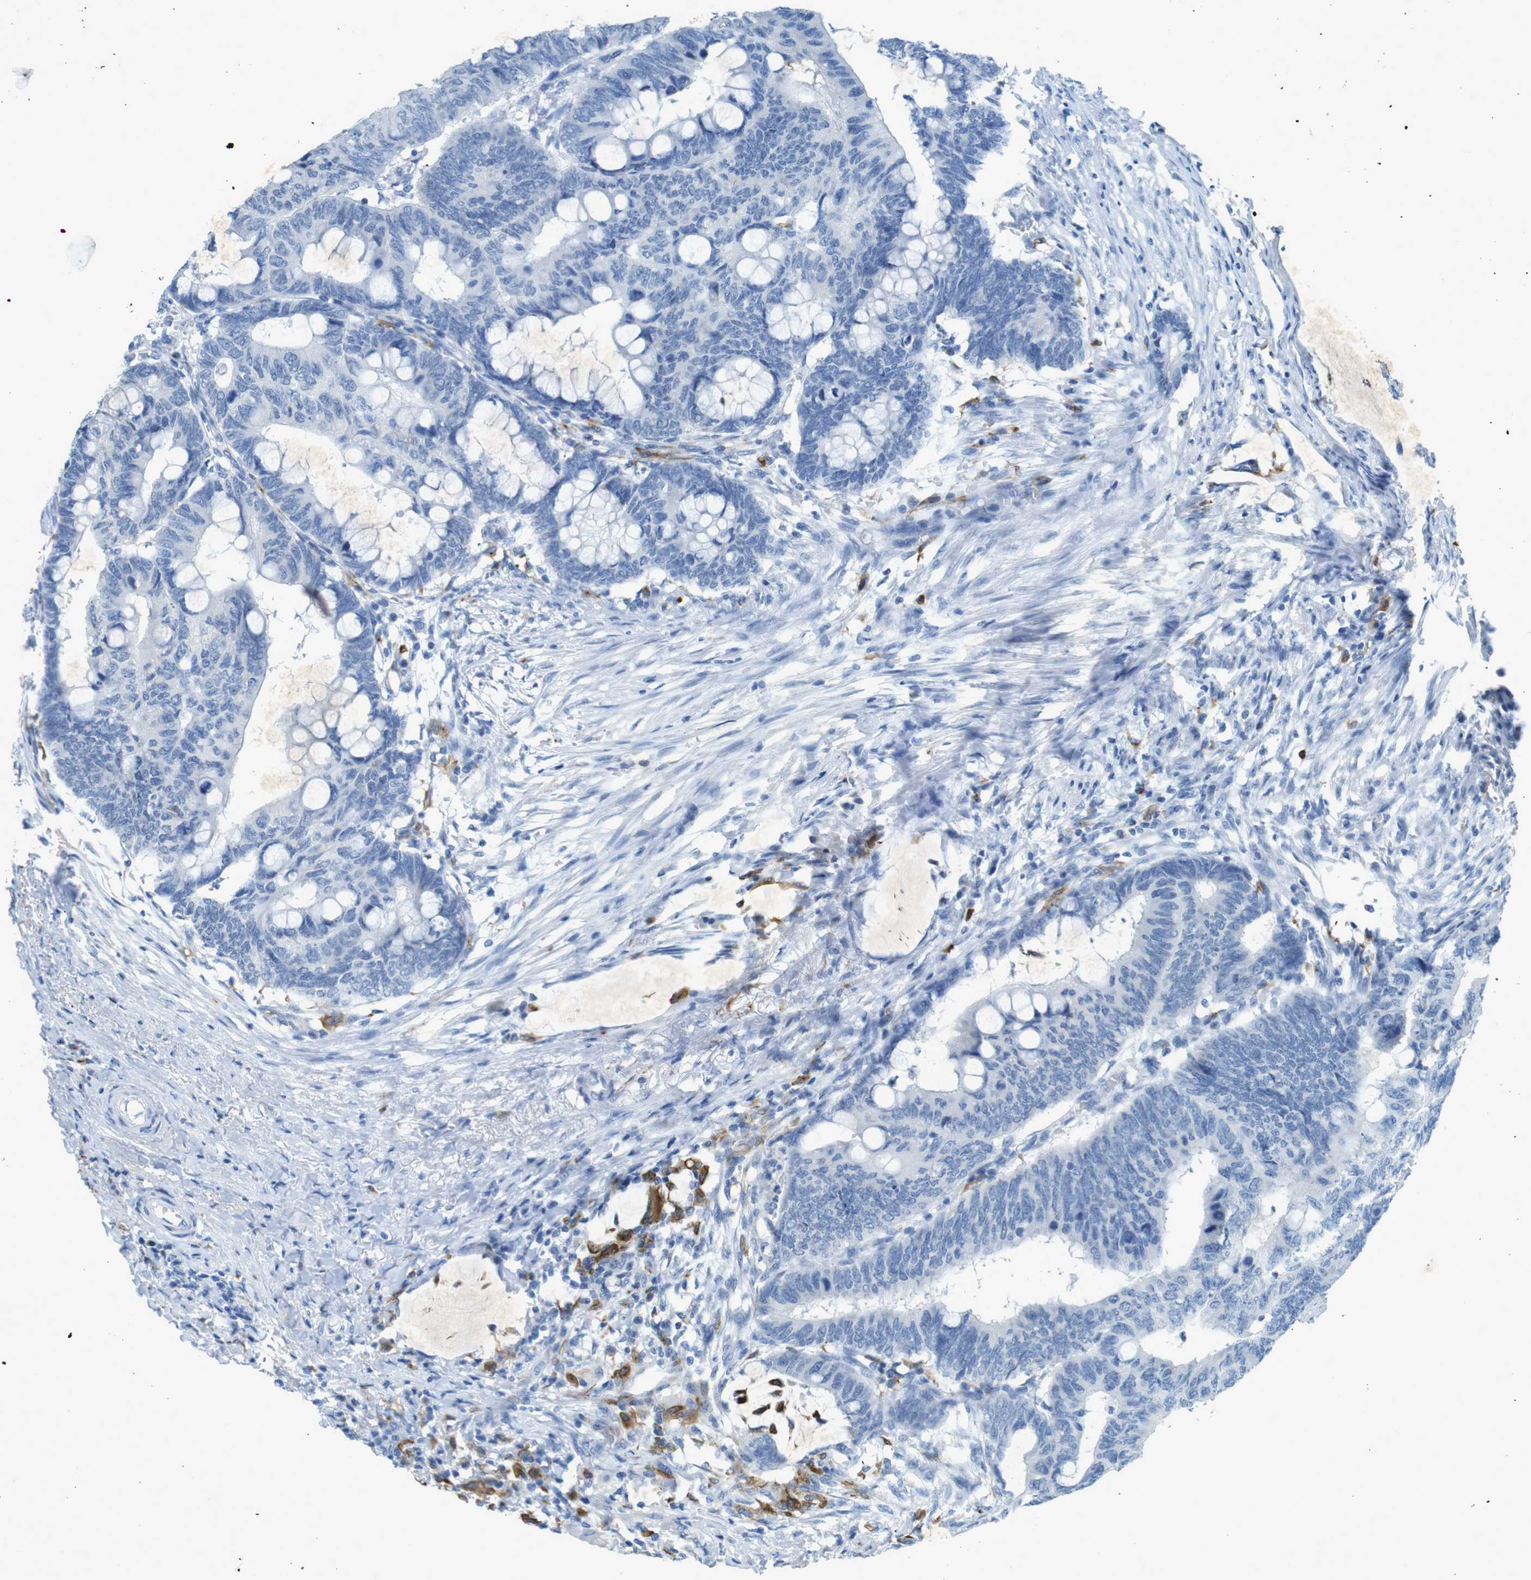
{"staining": {"intensity": "negative", "quantity": "none", "location": "none"}, "tissue": "colorectal cancer", "cell_type": "Tumor cells", "image_type": "cancer", "snomed": [{"axis": "morphology", "description": "Normal tissue, NOS"}, {"axis": "morphology", "description": "Adenocarcinoma, NOS"}, {"axis": "topography", "description": "Rectum"}, {"axis": "topography", "description": "Peripheral nerve tissue"}], "caption": "An image of human adenocarcinoma (colorectal) is negative for staining in tumor cells.", "gene": "CD320", "patient": {"sex": "male", "age": 92}}